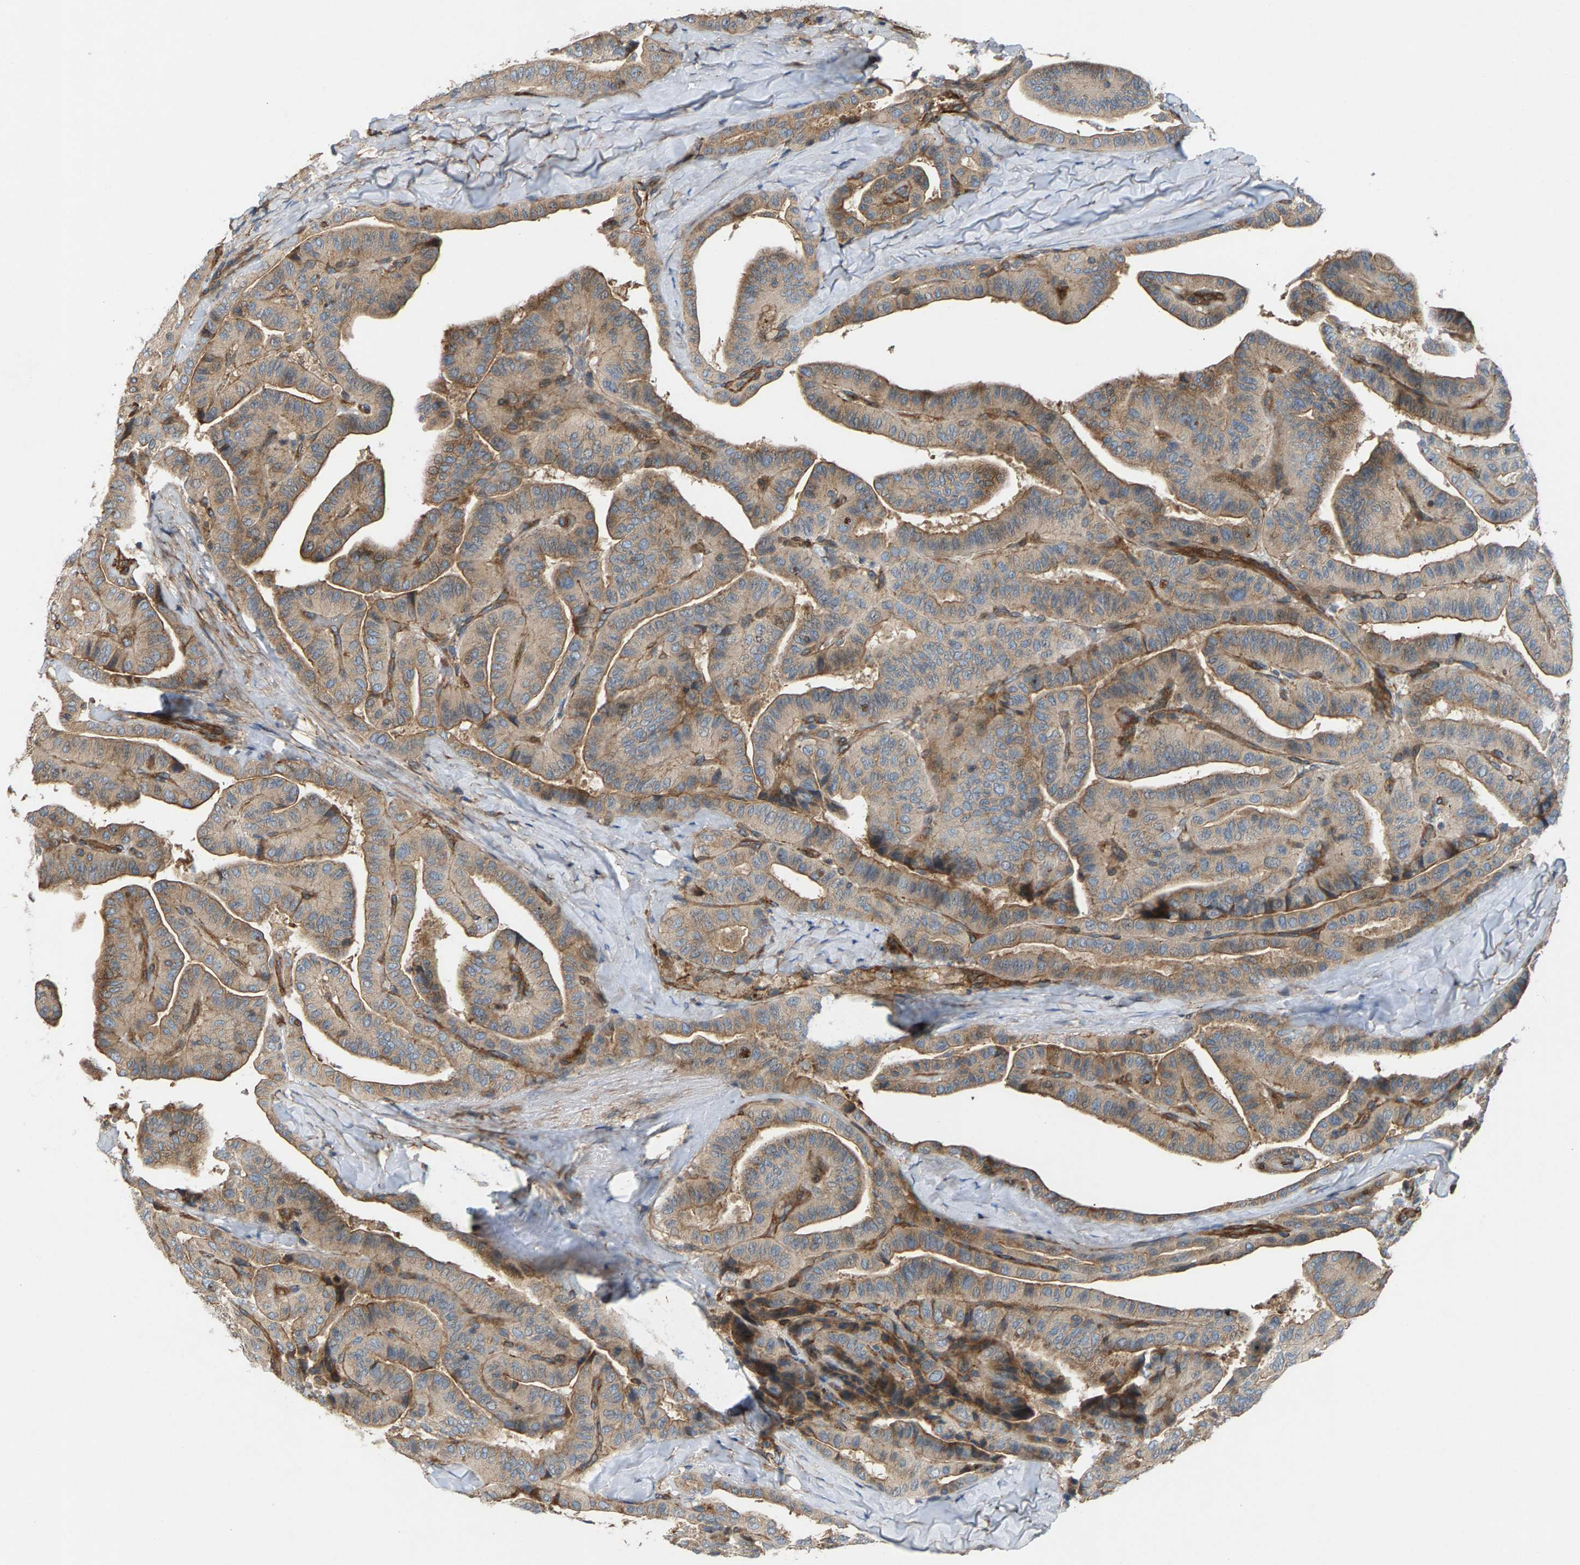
{"staining": {"intensity": "weak", "quantity": ">75%", "location": "cytoplasmic/membranous"}, "tissue": "thyroid cancer", "cell_type": "Tumor cells", "image_type": "cancer", "snomed": [{"axis": "morphology", "description": "Papillary adenocarcinoma, NOS"}, {"axis": "topography", "description": "Thyroid gland"}], "caption": "Immunohistochemical staining of human thyroid cancer (papillary adenocarcinoma) demonstrates weak cytoplasmic/membranous protein staining in approximately >75% of tumor cells.", "gene": "PDCL", "patient": {"sex": "male", "age": 77}}